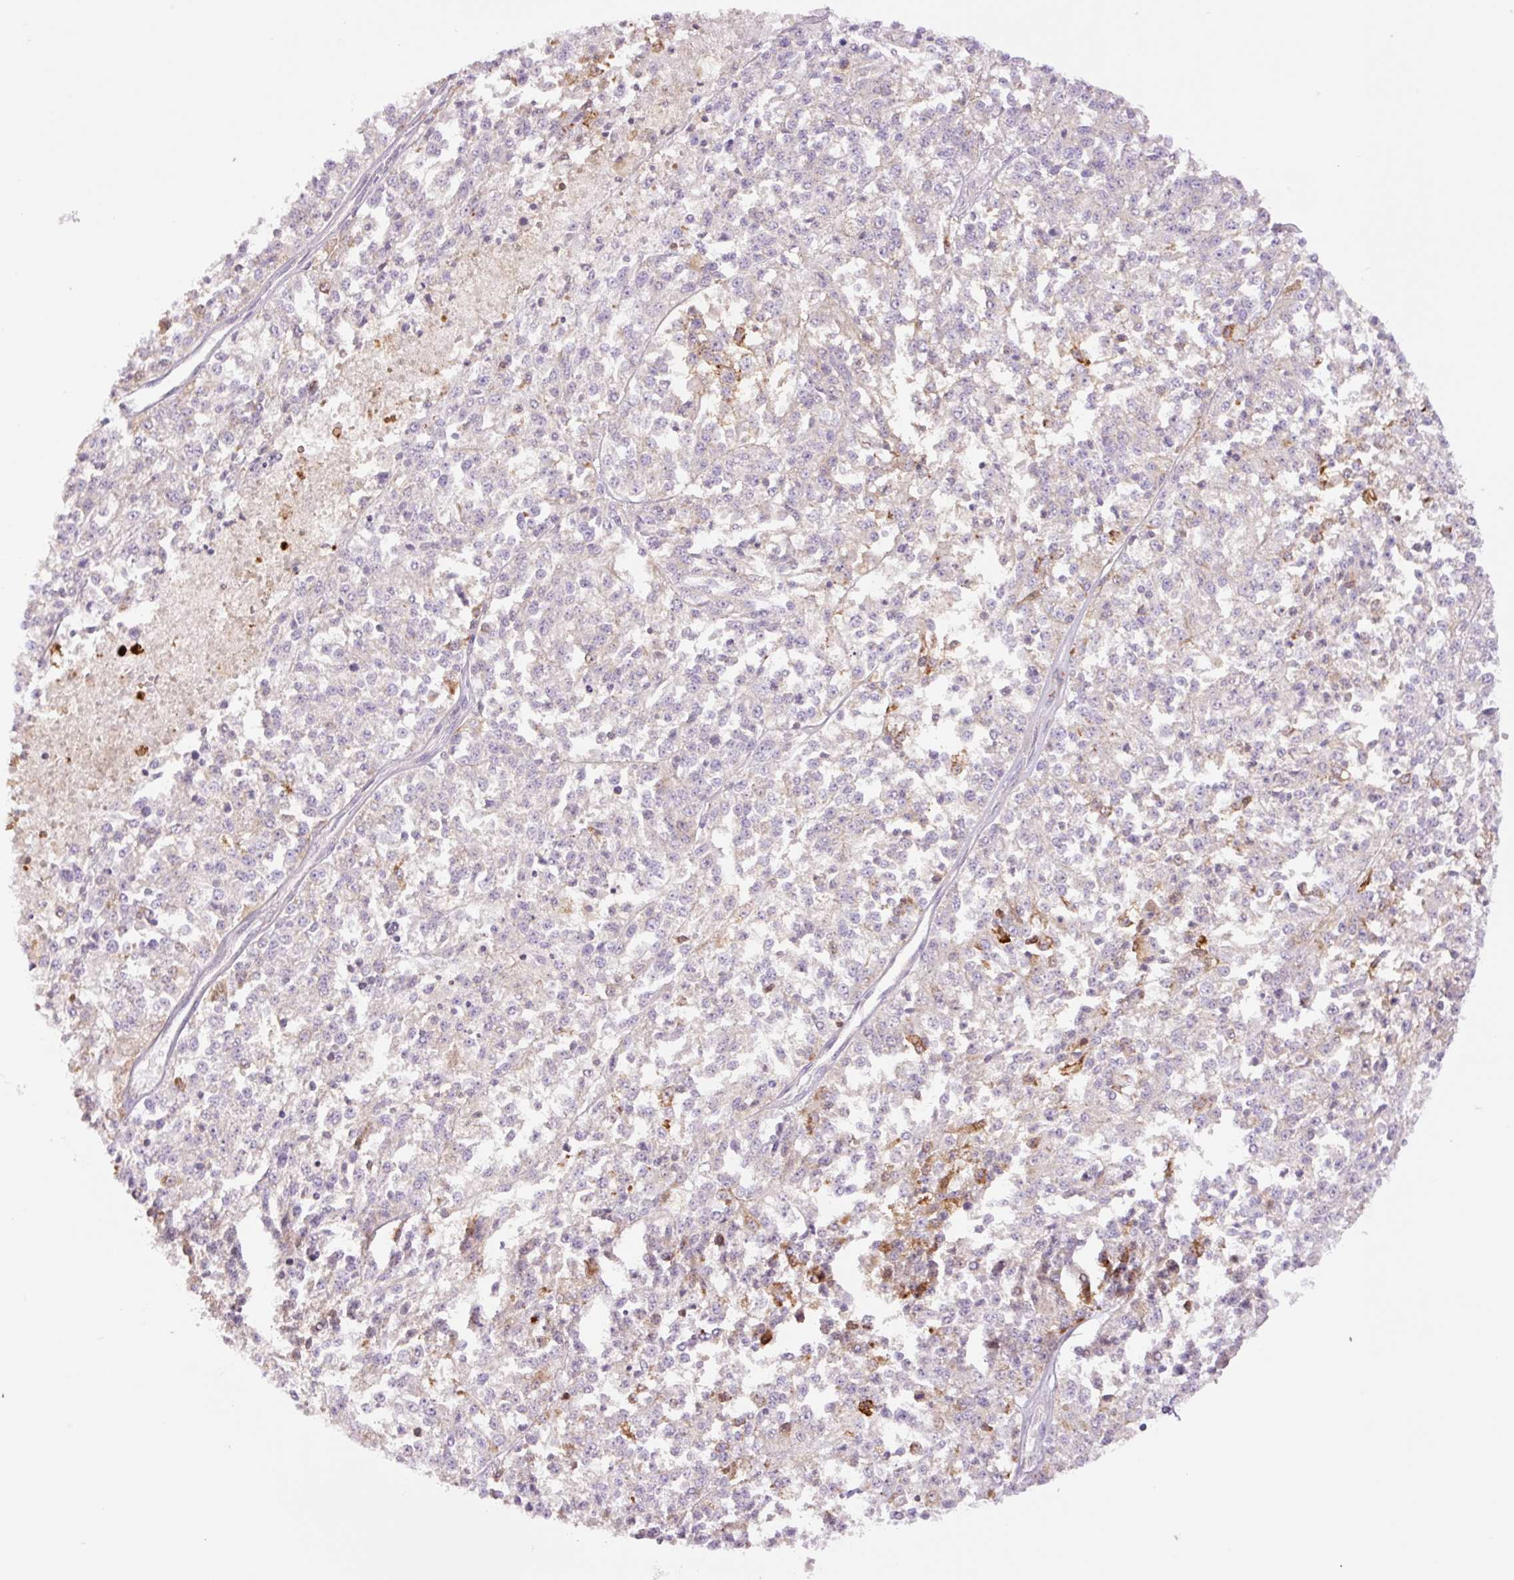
{"staining": {"intensity": "negative", "quantity": "none", "location": "none"}, "tissue": "melanoma", "cell_type": "Tumor cells", "image_type": "cancer", "snomed": [{"axis": "morphology", "description": "Malignant melanoma, NOS"}, {"axis": "topography", "description": "Skin"}], "caption": "A high-resolution histopathology image shows immunohistochemistry (IHC) staining of malignant melanoma, which exhibits no significant staining in tumor cells.", "gene": "SH2D6", "patient": {"sex": "female", "age": 64}}